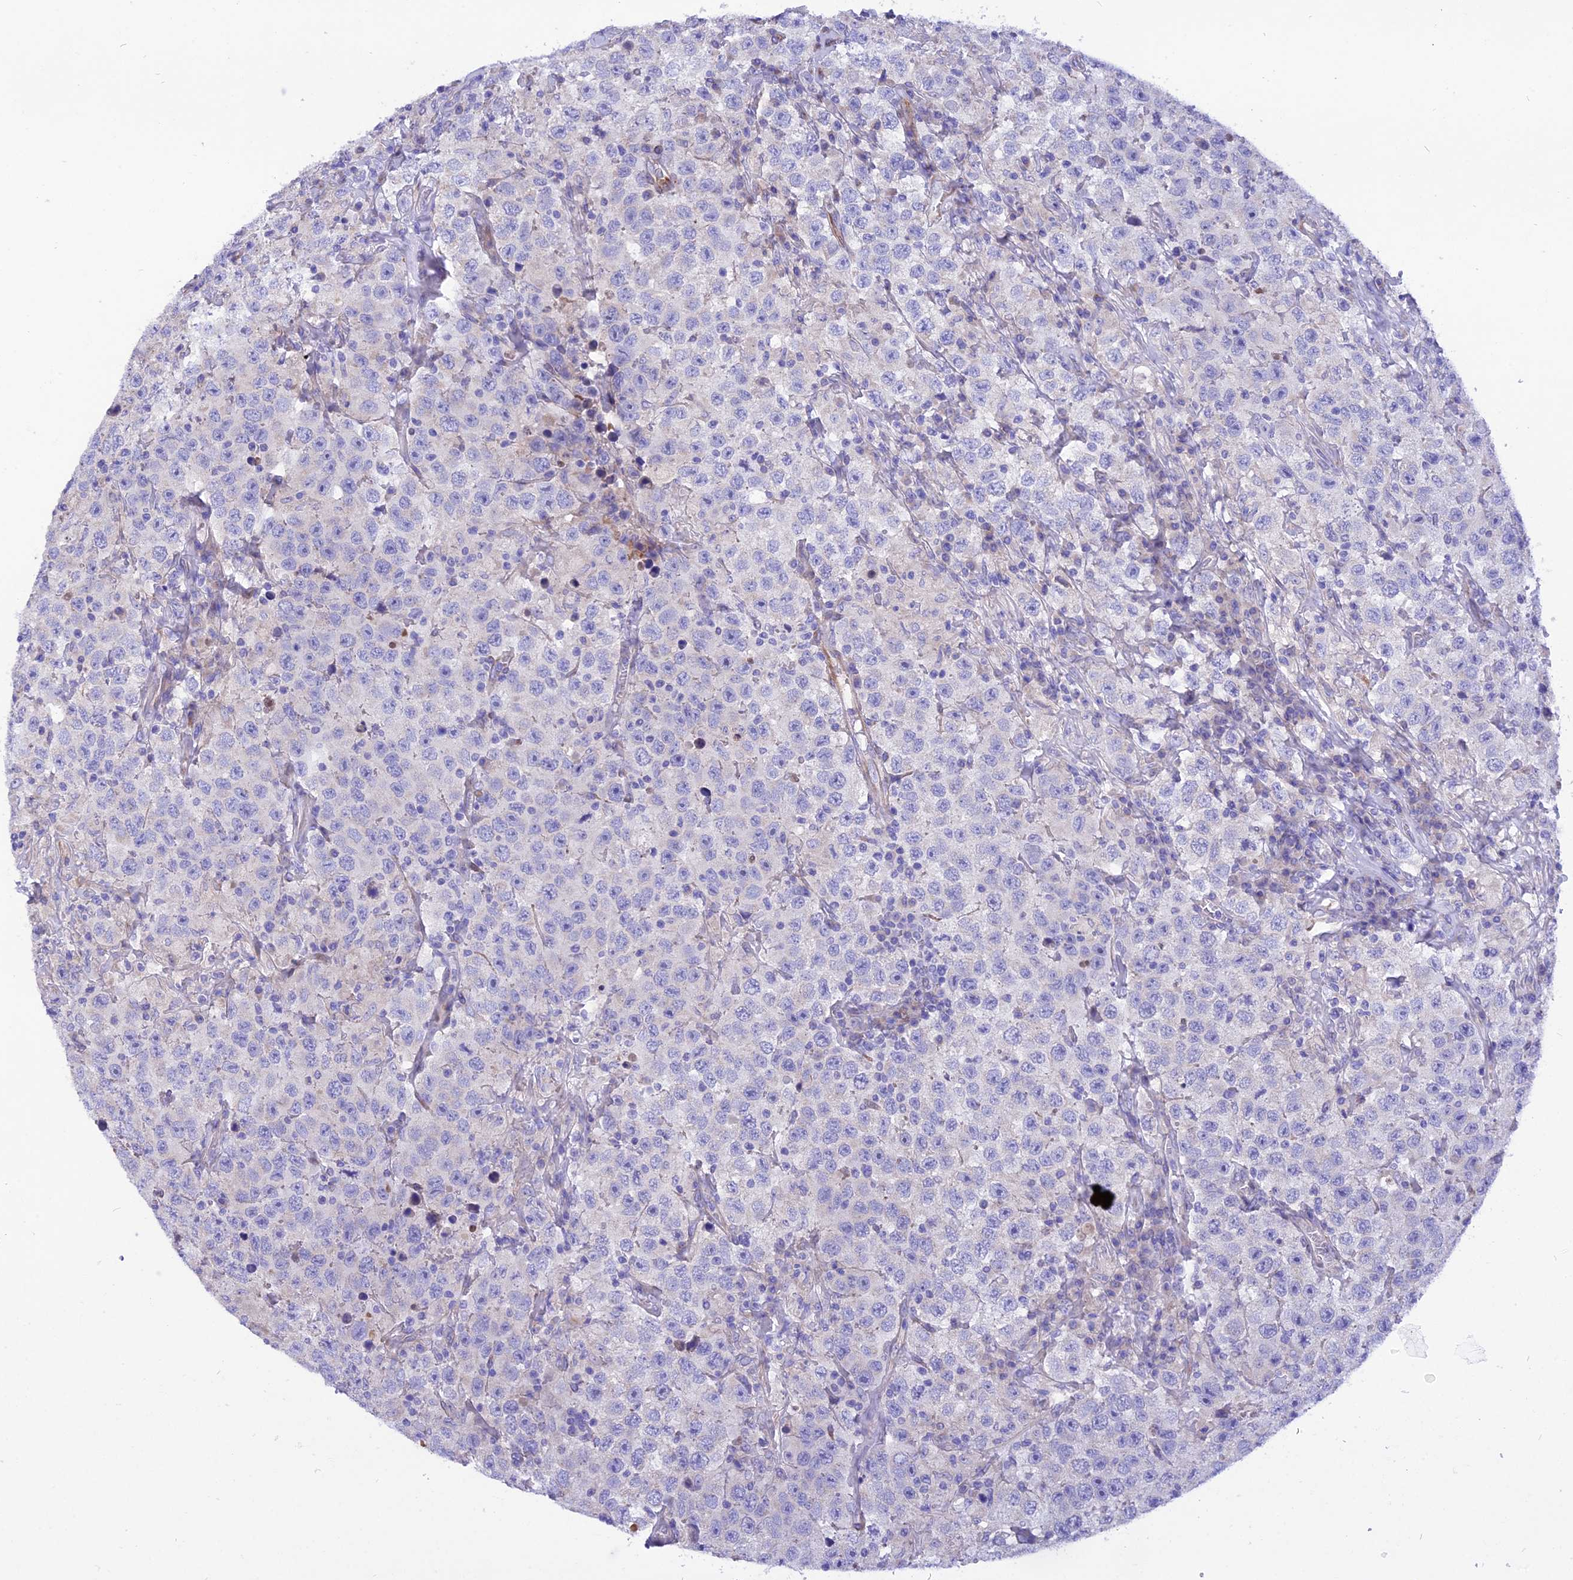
{"staining": {"intensity": "negative", "quantity": "none", "location": "none"}, "tissue": "testis cancer", "cell_type": "Tumor cells", "image_type": "cancer", "snomed": [{"axis": "morphology", "description": "Seminoma, NOS"}, {"axis": "topography", "description": "Testis"}], "caption": "An image of human seminoma (testis) is negative for staining in tumor cells. Brightfield microscopy of immunohistochemistry (IHC) stained with DAB (brown) and hematoxylin (blue), captured at high magnification.", "gene": "TMEM138", "patient": {"sex": "male", "age": 41}}